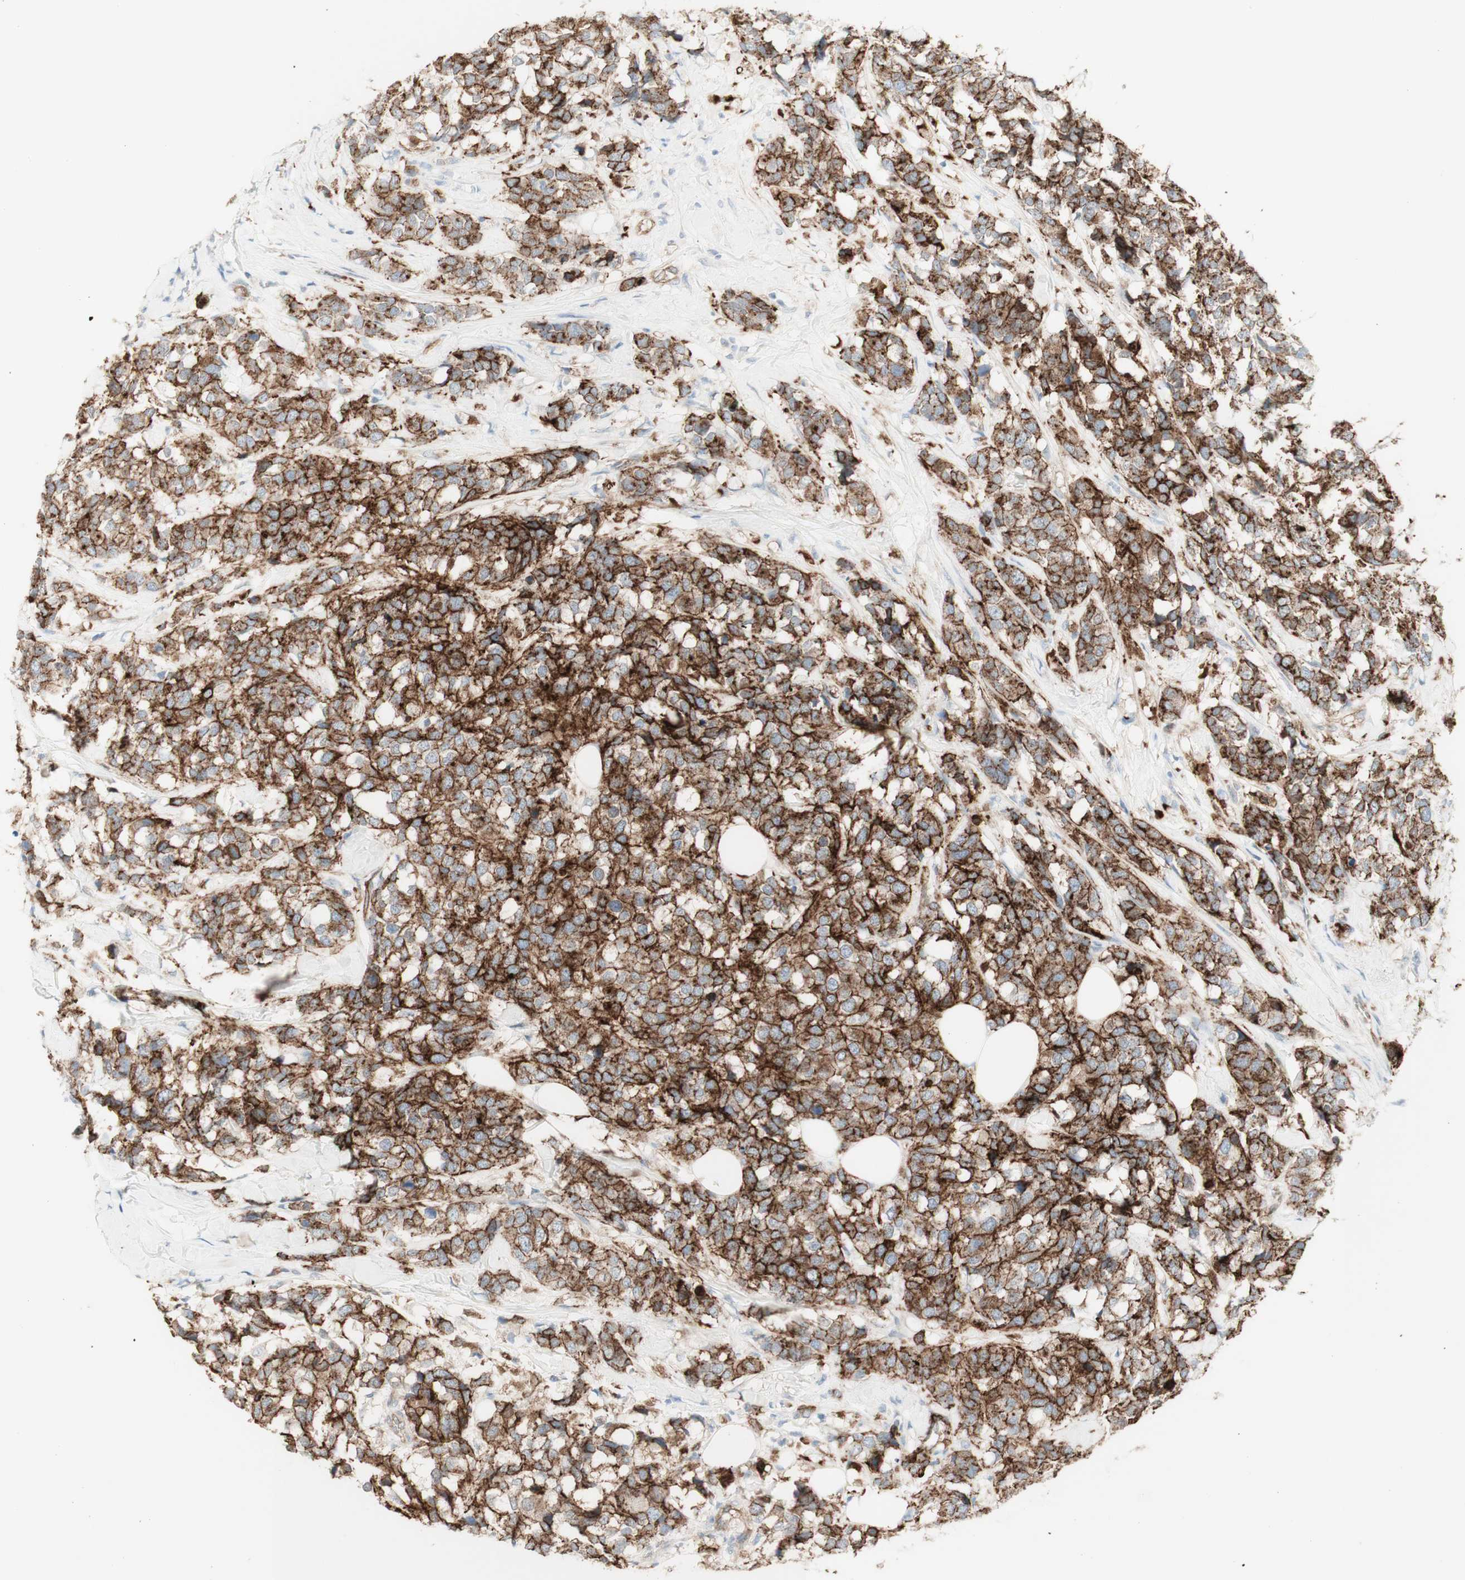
{"staining": {"intensity": "strong", "quantity": "25%-75%", "location": "cytoplasmic/membranous"}, "tissue": "breast cancer", "cell_type": "Tumor cells", "image_type": "cancer", "snomed": [{"axis": "morphology", "description": "Lobular carcinoma"}, {"axis": "topography", "description": "Breast"}], "caption": "The immunohistochemical stain highlights strong cytoplasmic/membranous expression in tumor cells of breast cancer tissue. (DAB IHC, brown staining for protein, blue staining for nuclei).", "gene": "MYO6", "patient": {"sex": "female", "age": 59}}